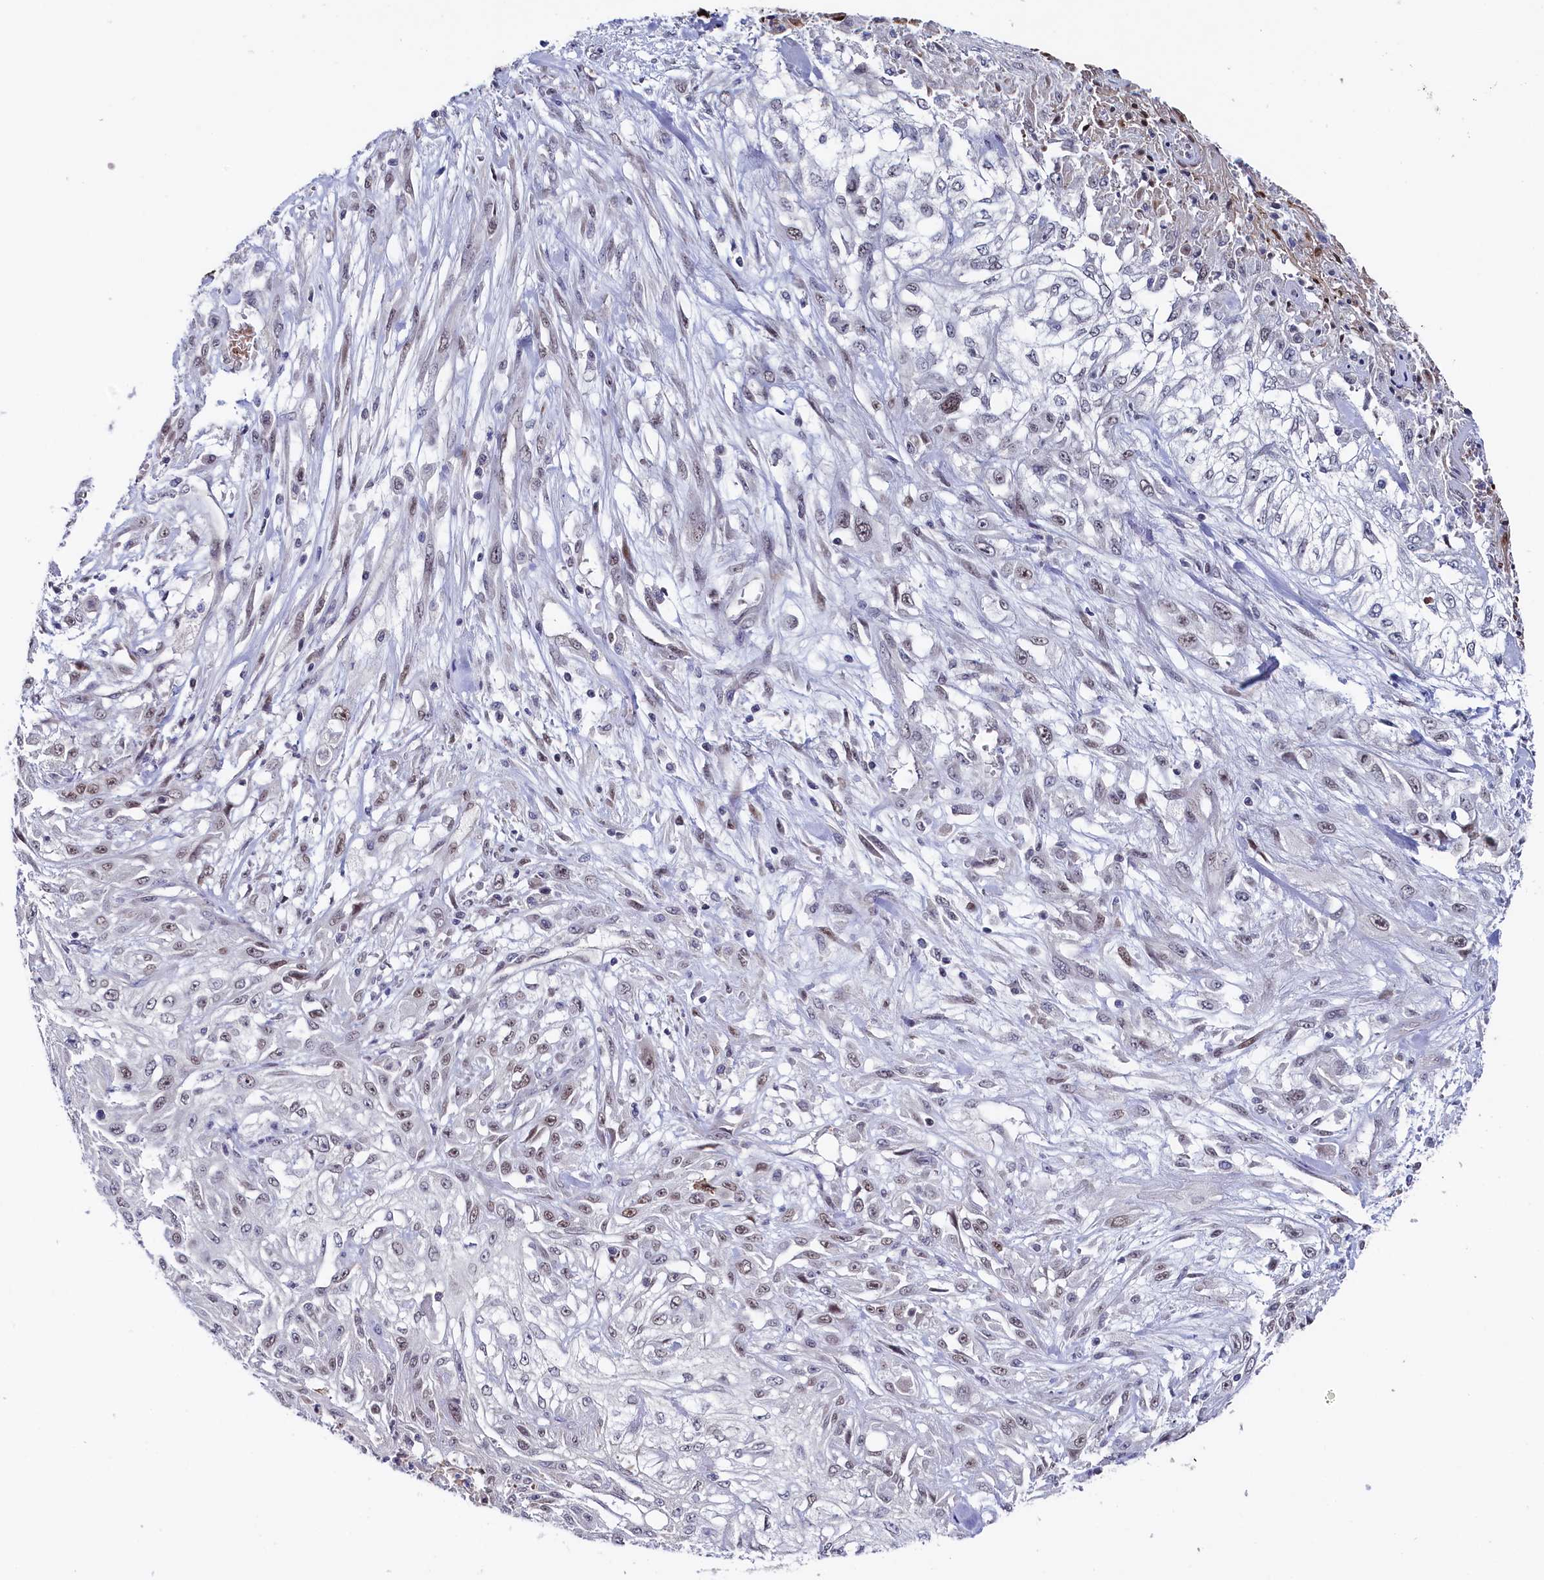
{"staining": {"intensity": "weak", "quantity": "<25%", "location": "nuclear"}, "tissue": "skin cancer", "cell_type": "Tumor cells", "image_type": "cancer", "snomed": [{"axis": "morphology", "description": "Squamous cell carcinoma, NOS"}, {"axis": "morphology", "description": "Squamous cell carcinoma, metastatic, NOS"}, {"axis": "topography", "description": "Skin"}, {"axis": "topography", "description": "Lymph node"}], "caption": "This is a histopathology image of IHC staining of skin cancer (metastatic squamous cell carcinoma), which shows no staining in tumor cells. The staining is performed using DAB (3,3'-diaminobenzidine) brown chromogen with nuclei counter-stained in using hematoxylin.", "gene": "TIGD4", "patient": {"sex": "male", "age": 75}}